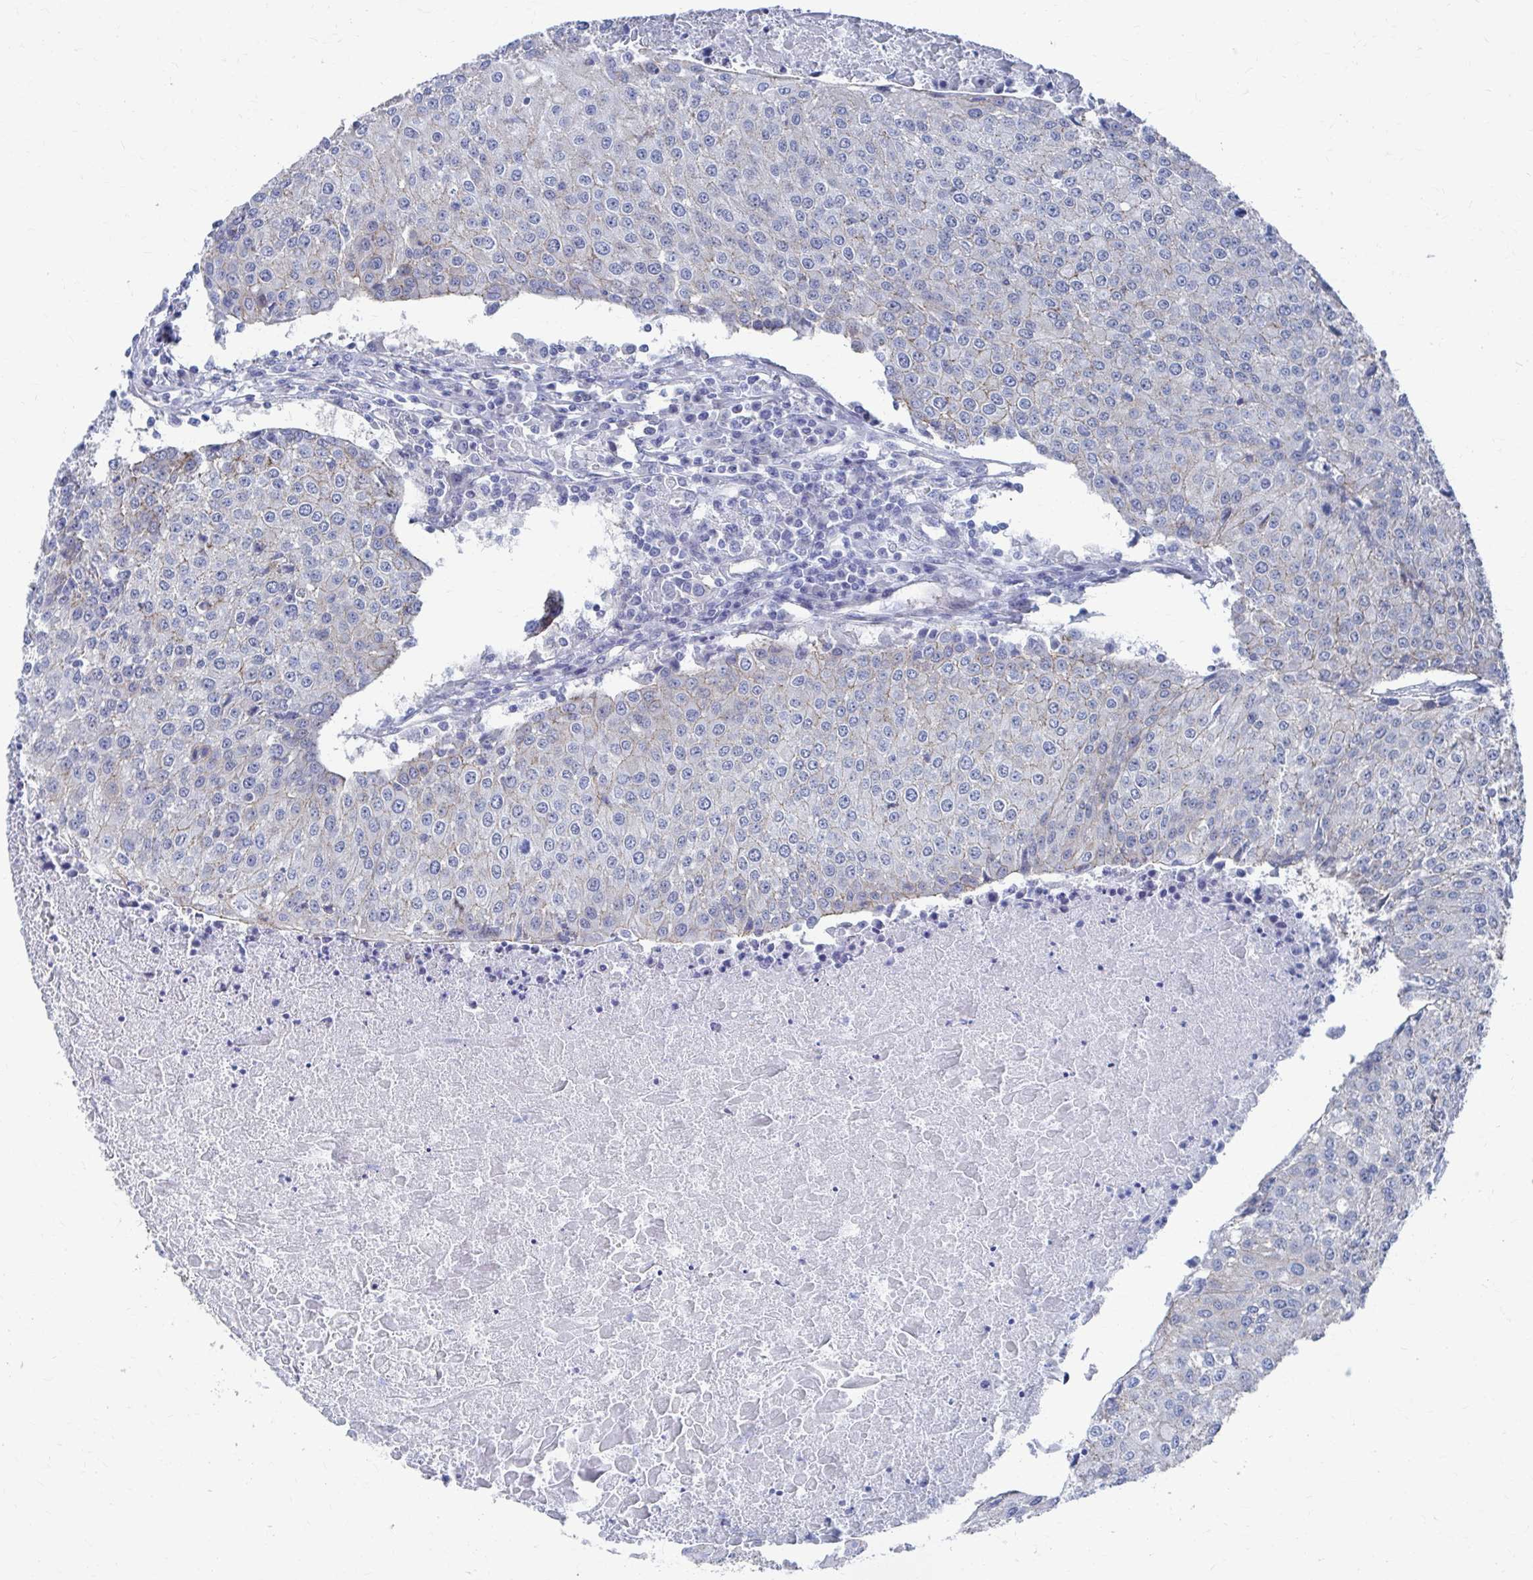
{"staining": {"intensity": "negative", "quantity": "none", "location": "none"}, "tissue": "urothelial cancer", "cell_type": "Tumor cells", "image_type": "cancer", "snomed": [{"axis": "morphology", "description": "Urothelial carcinoma, High grade"}, {"axis": "topography", "description": "Urinary bladder"}], "caption": "An image of urothelial carcinoma (high-grade) stained for a protein reveals no brown staining in tumor cells. Nuclei are stained in blue.", "gene": "PLEKHG7", "patient": {"sex": "female", "age": 85}}